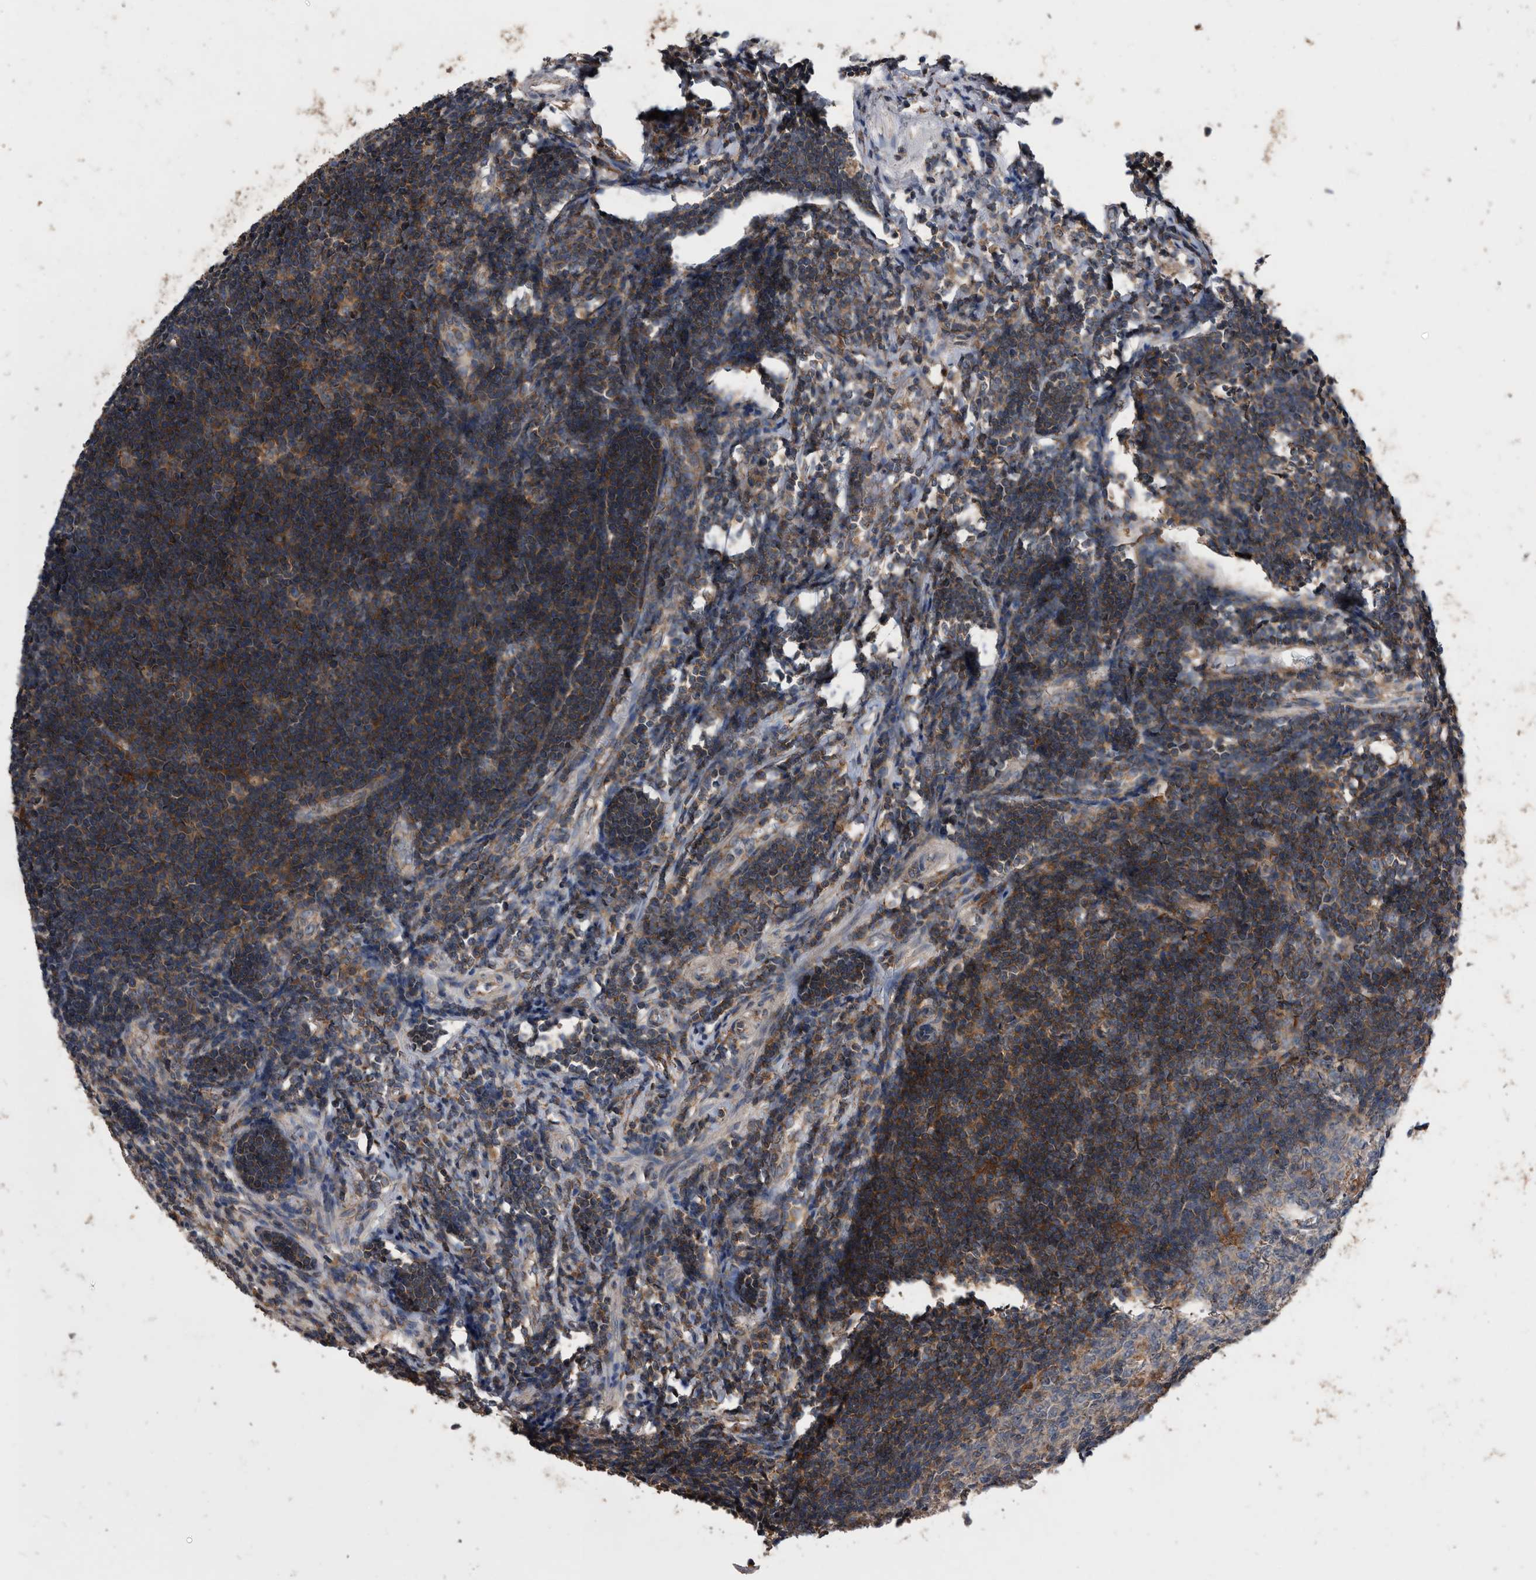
{"staining": {"intensity": "moderate", "quantity": ">75%", "location": "cytoplasmic/membranous"}, "tissue": "appendix", "cell_type": "Glandular cells", "image_type": "normal", "snomed": [{"axis": "morphology", "description": "Normal tissue, NOS"}, {"axis": "topography", "description": "Appendix"}], "caption": "Immunohistochemical staining of normal appendix shows medium levels of moderate cytoplasmic/membranous staining in about >75% of glandular cells.", "gene": "NRBP1", "patient": {"sex": "female", "age": 54}}